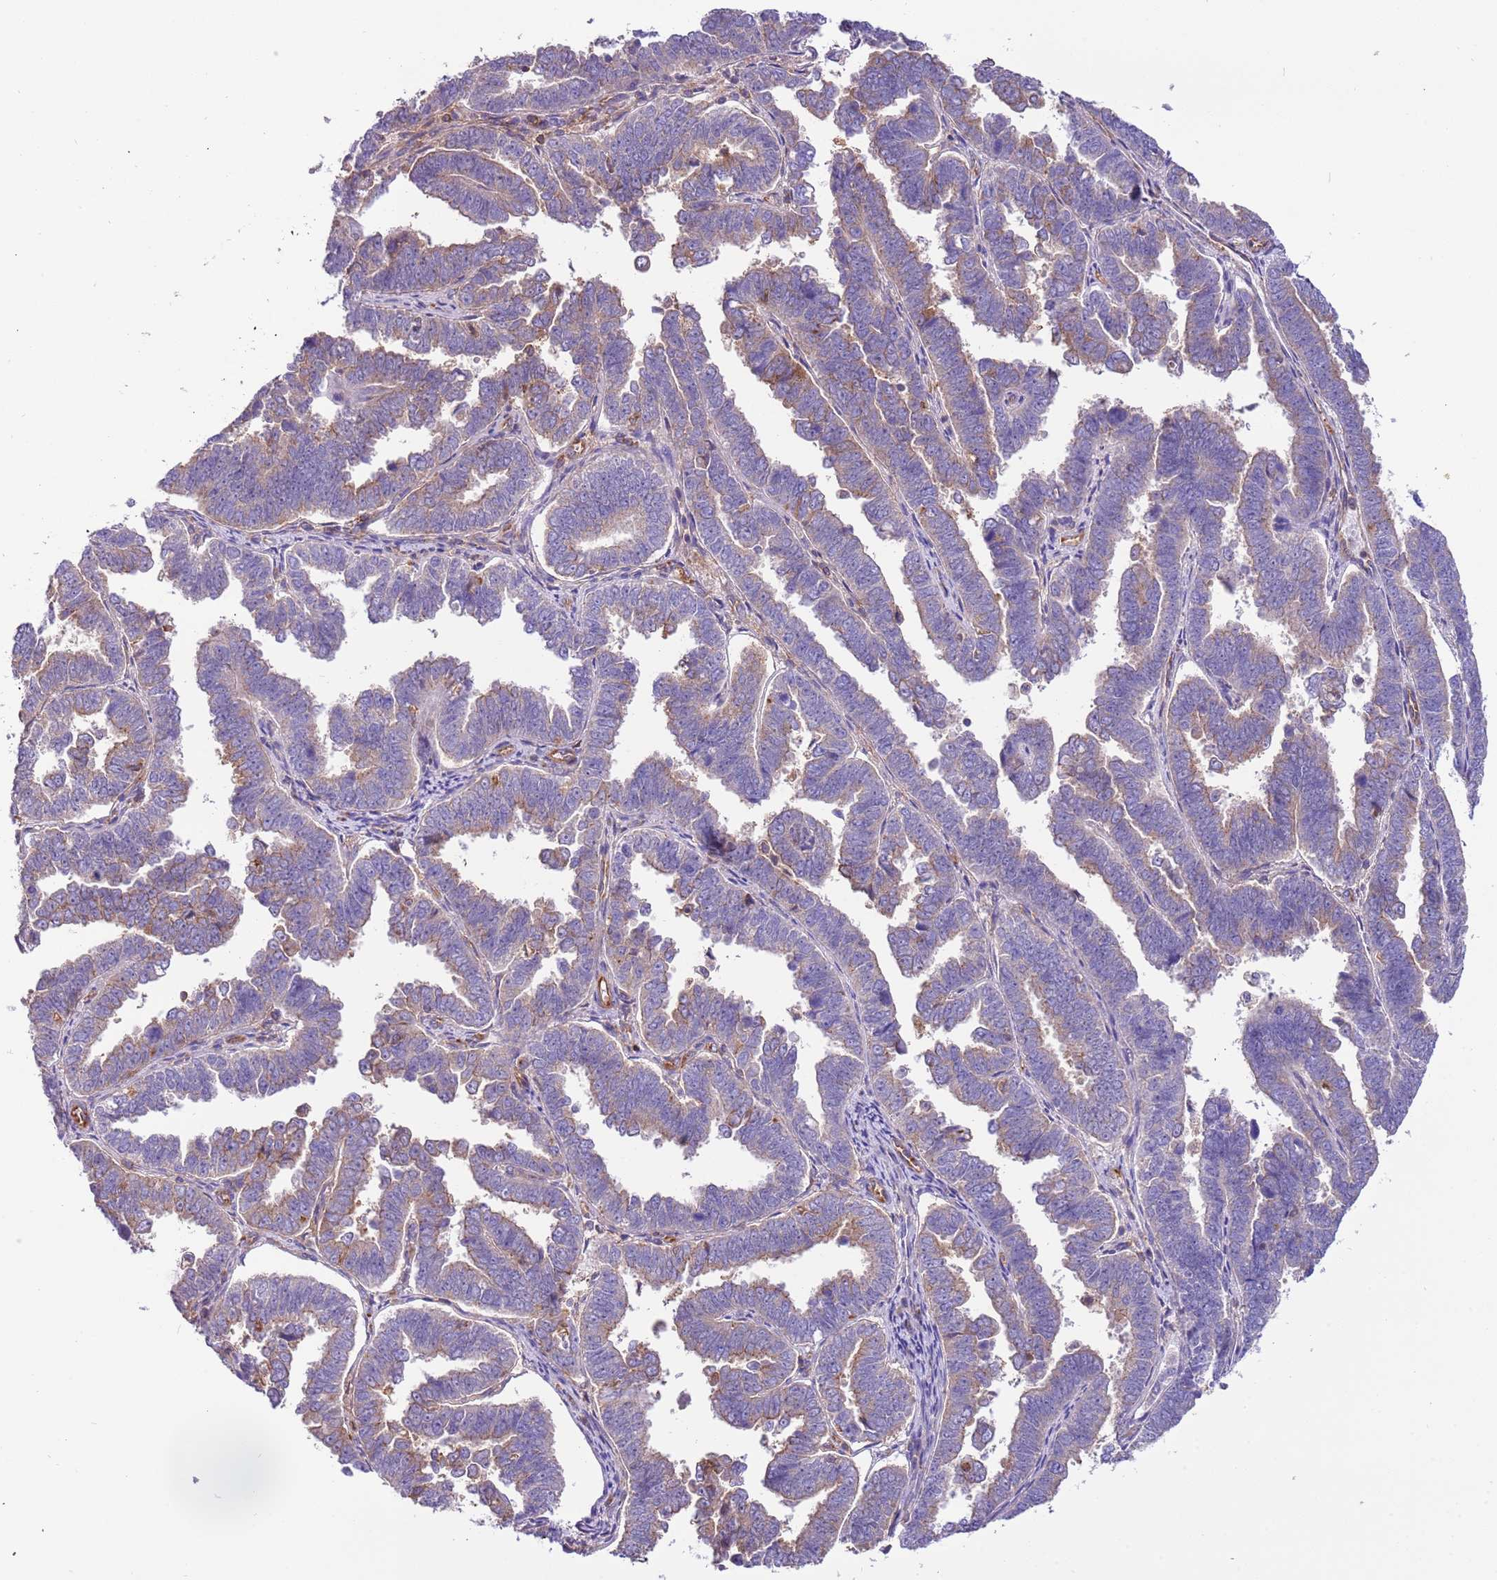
{"staining": {"intensity": "moderate", "quantity": "<25%", "location": "cytoplasmic/membranous"}, "tissue": "endometrial cancer", "cell_type": "Tumor cells", "image_type": "cancer", "snomed": [{"axis": "morphology", "description": "Adenocarcinoma, NOS"}, {"axis": "topography", "description": "Endometrium"}], "caption": "Tumor cells reveal moderate cytoplasmic/membranous positivity in about <25% of cells in endometrial cancer (adenocarcinoma).", "gene": "NAALADL1", "patient": {"sex": "female", "age": 75}}